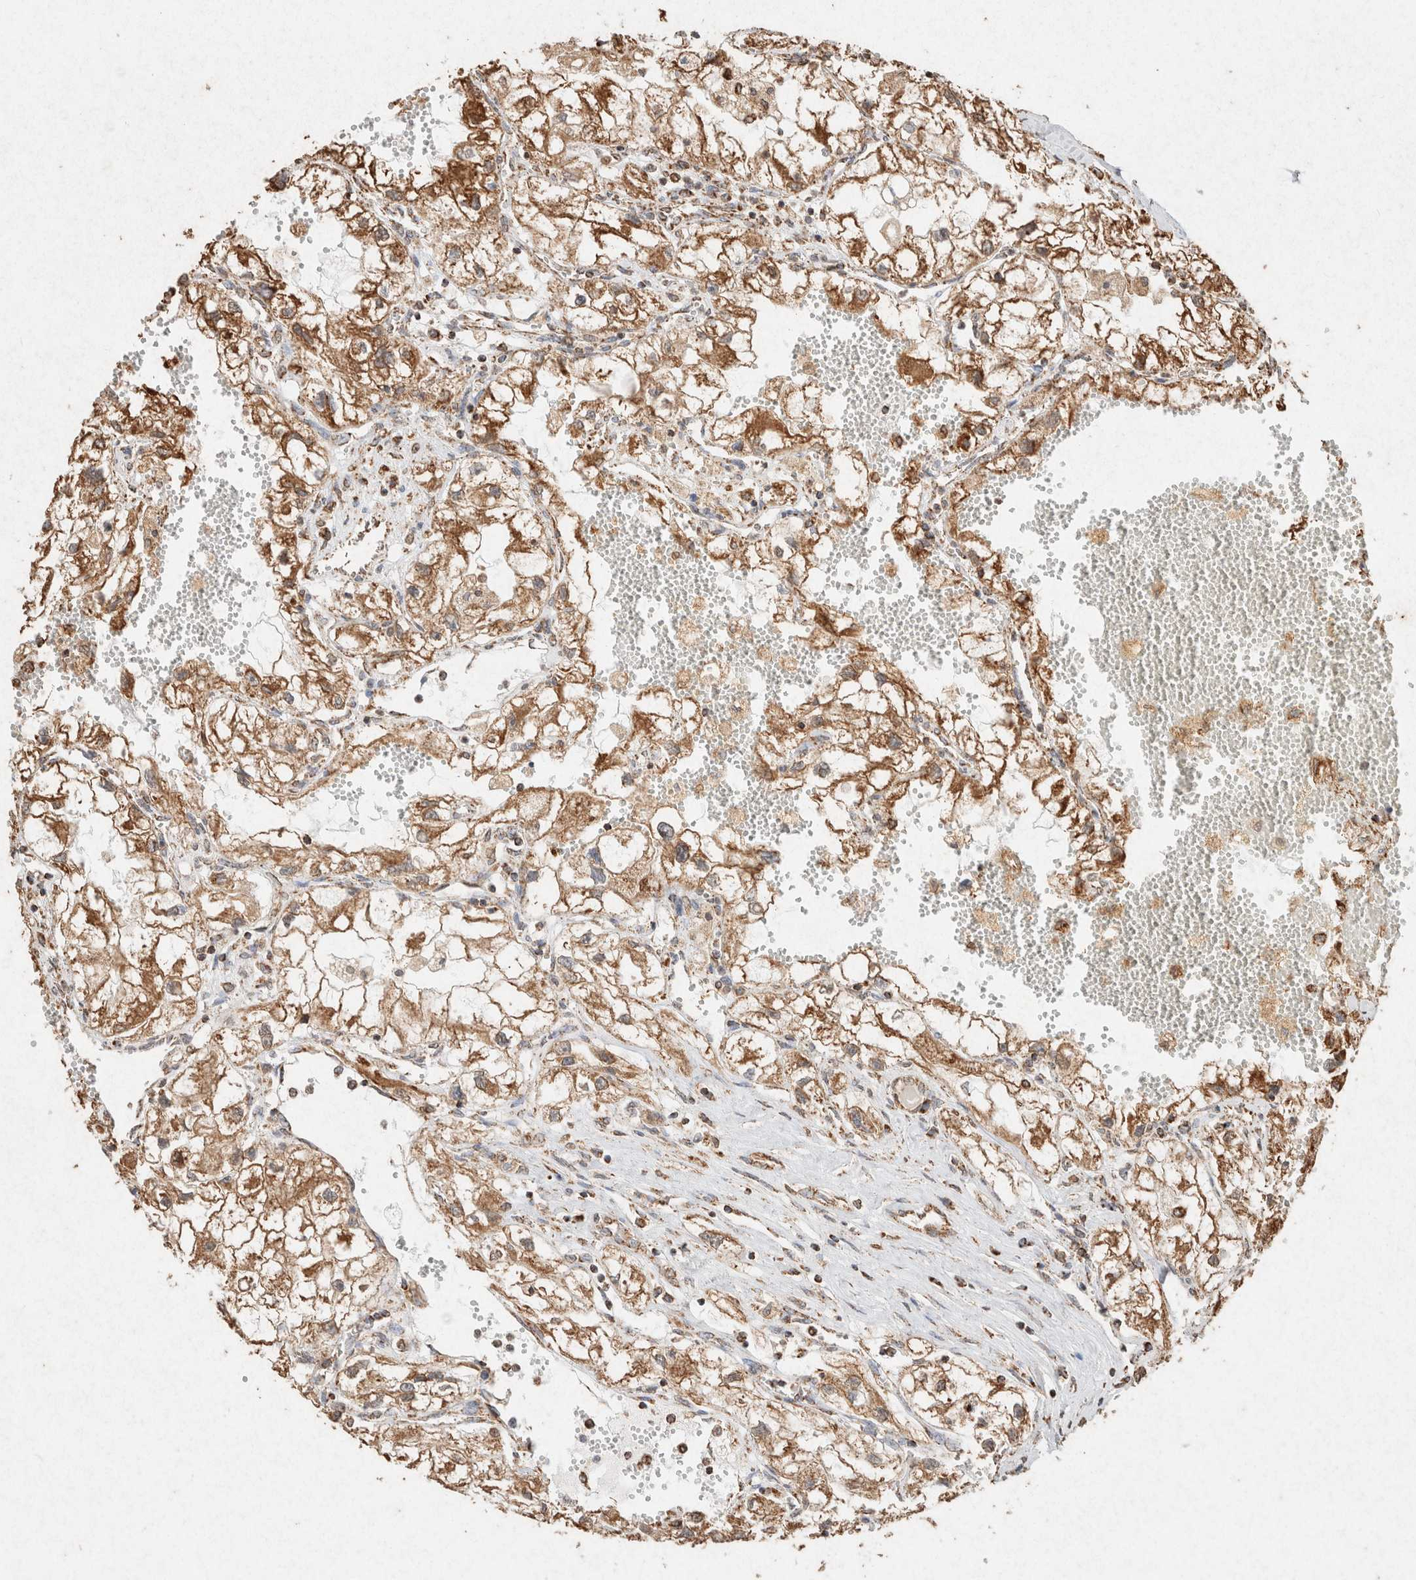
{"staining": {"intensity": "moderate", "quantity": ">75%", "location": "cytoplasmic/membranous"}, "tissue": "renal cancer", "cell_type": "Tumor cells", "image_type": "cancer", "snomed": [{"axis": "morphology", "description": "Adenocarcinoma, NOS"}, {"axis": "topography", "description": "Kidney"}], "caption": "Adenocarcinoma (renal) stained with DAB (3,3'-diaminobenzidine) IHC exhibits medium levels of moderate cytoplasmic/membranous staining in approximately >75% of tumor cells.", "gene": "SDC2", "patient": {"sex": "female", "age": 70}}